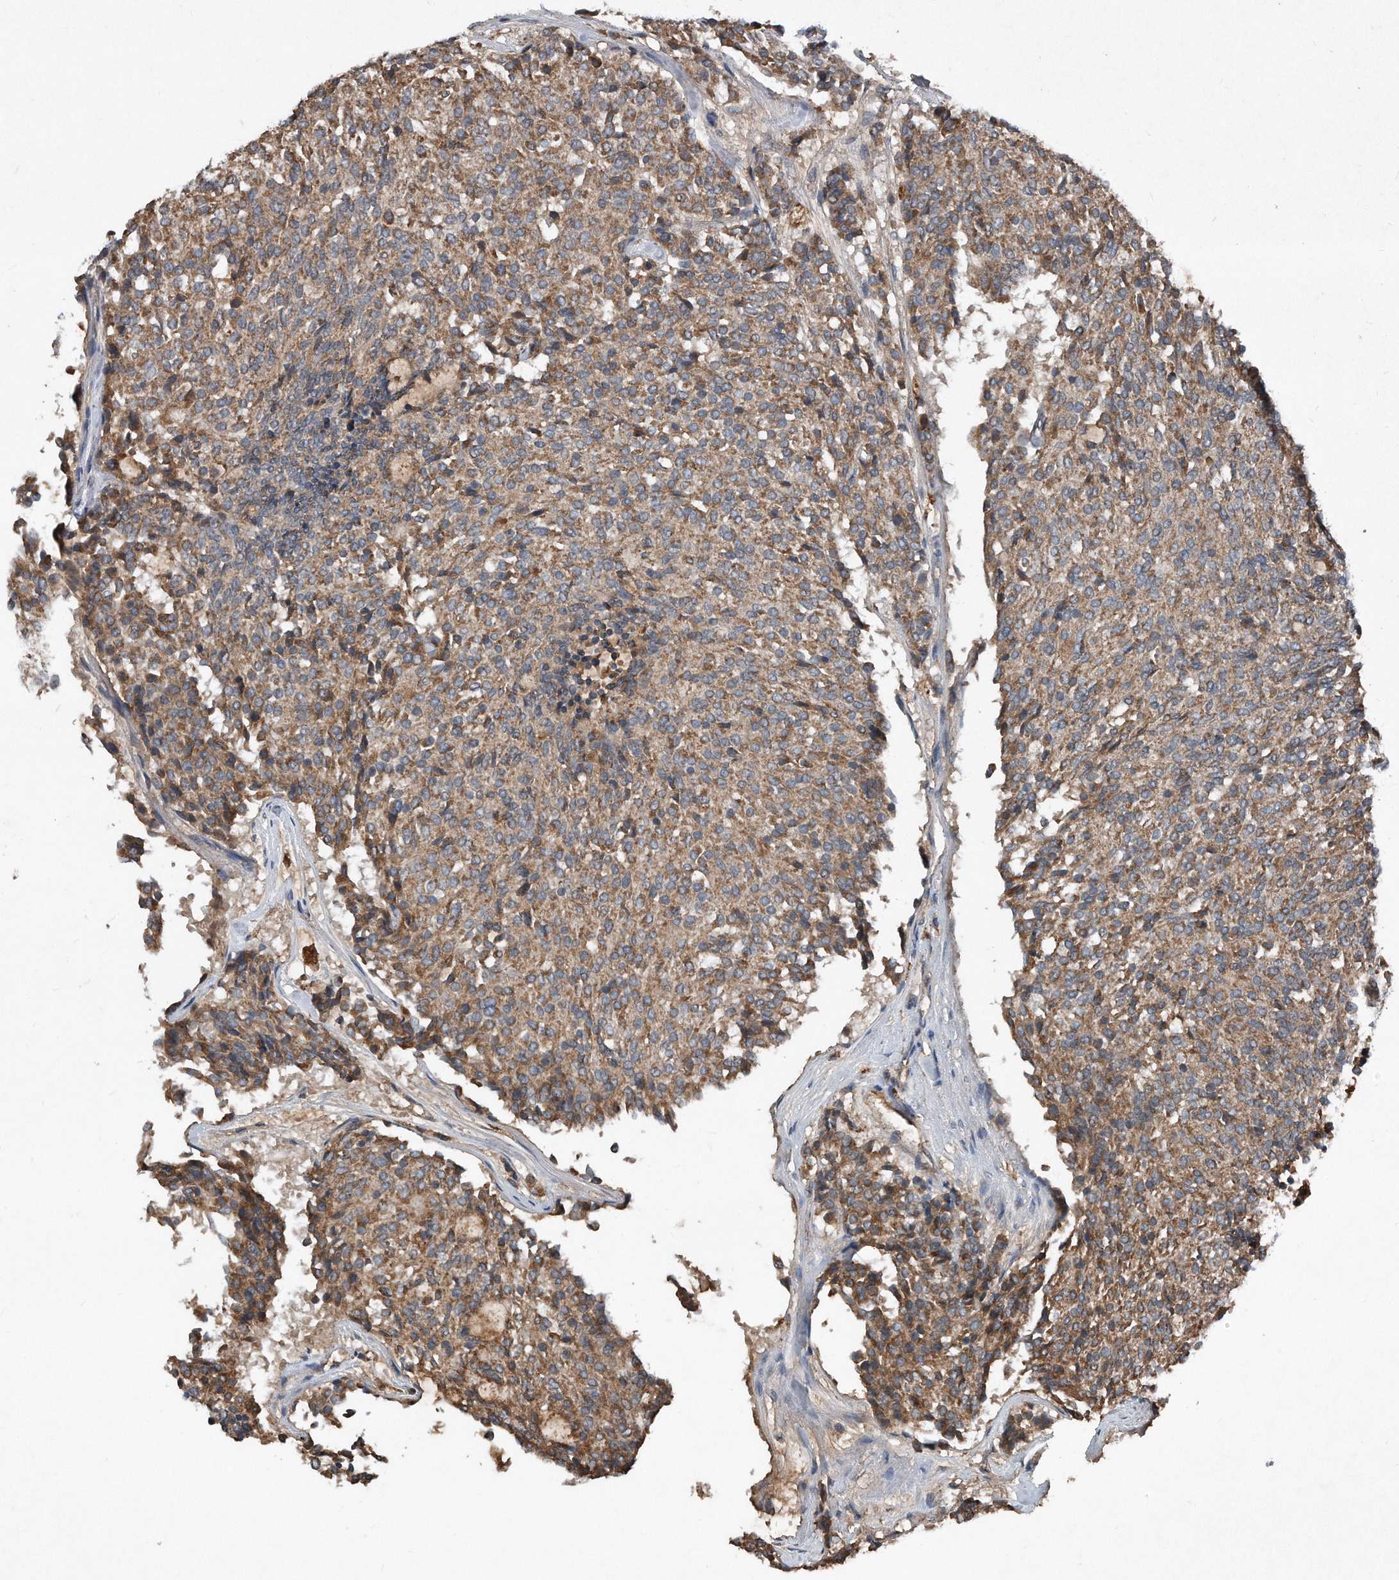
{"staining": {"intensity": "moderate", "quantity": ">75%", "location": "cytoplasmic/membranous"}, "tissue": "carcinoid", "cell_type": "Tumor cells", "image_type": "cancer", "snomed": [{"axis": "morphology", "description": "Carcinoid, malignant, NOS"}, {"axis": "topography", "description": "Pancreas"}], "caption": "Immunohistochemistry (IHC) image of neoplastic tissue: malignant carcinoid stained using immunohistochemistry demonstrates medium levels of moderate protein expression localized specifically in the cytoplasmic/membranous of tumor cells, appearing as a cytoplasmic/membranous brown color.", "gene": "SDHA", "patient": {"sex": "female", "age": 54}}